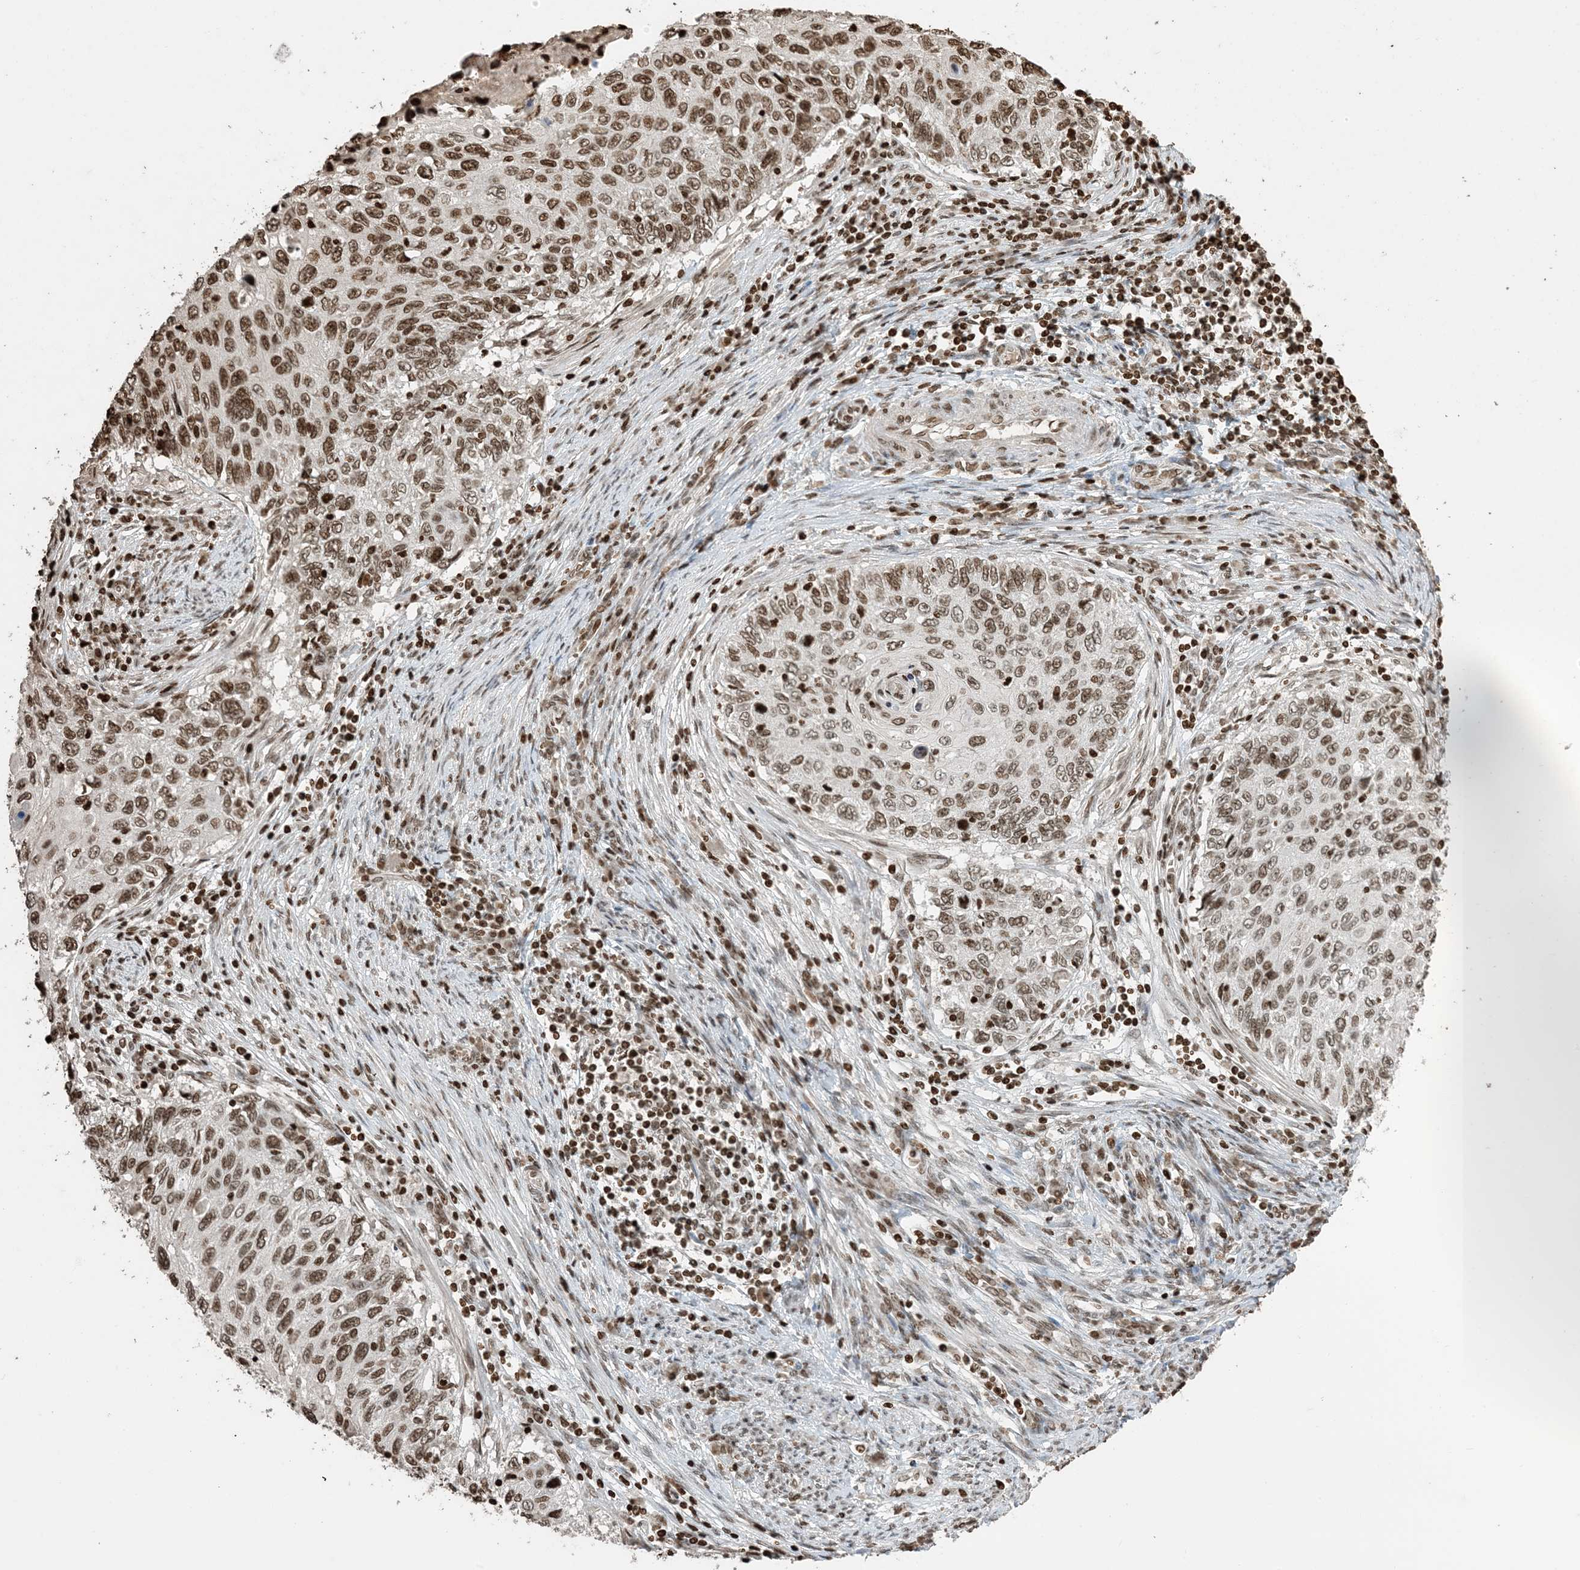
{"staining": {"intensity": "moderate", "quantity": ">75%", "location": "nuclear"}, "tissue": "cervical cancer", "cell_type": "Tumor cells", "image_type": "cancer", "snomed": [{"axis": "morphology", "description": "Squamous cell carcinoma, NOS"}, {"axis": "topography", "description": "Cervix"}], "caption": "The micrograph shows staining of squamous cell carcinoma (cervical), revealing moderate nuclear protein expression (brown color) within tumor cells. Using DAB (3,3'-diaminobenzidine) (brown) and hematoxylin (blue) stains, captured at high magnification using brightfield microscopy.", "gene": "H3-3B", "patient": {"sex": "female", "age": 70}}